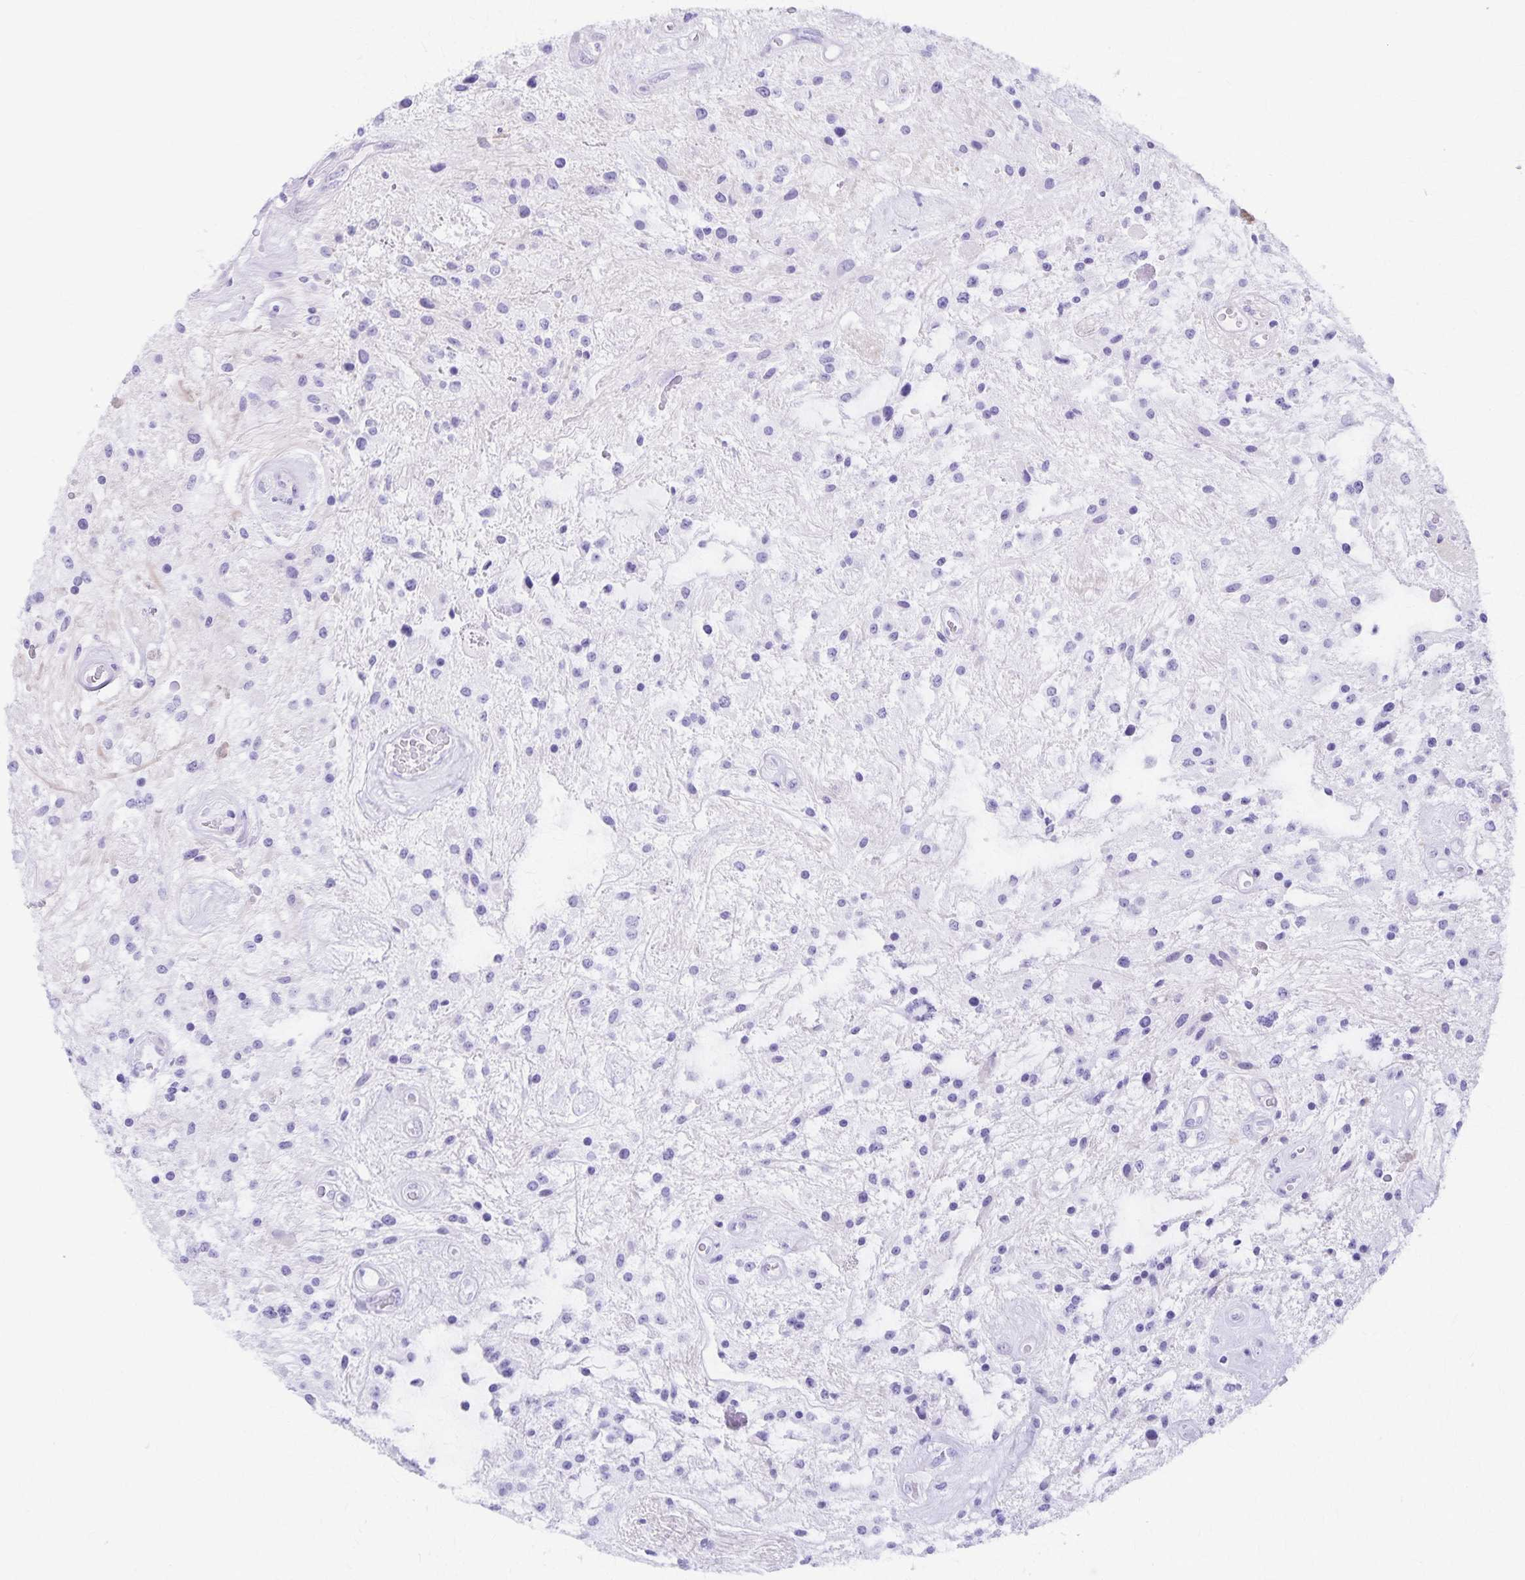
{"staining": {"intensity": "negative", "quantity": "none", "location": "none"}, "tissue": "glioma", "cell_type": "Tumor cells", "image_type": "cancer", "snomed": [{"axis": "morphology", "description": "Glioma, malignant, Low grade"}, {"axis": "topography", "description": "Cerebellum"}], "caption": "IHC photomicrograph of neoplastic tissue: human glioma stained with DAB (3,3'-diaminobenzidine) reveals no significant protein positivity in tumor cells. (DAB immunohistochemistry, high magnification).", "gene": "DEFA5", "patient": {"sex": "female", "age": 14}}